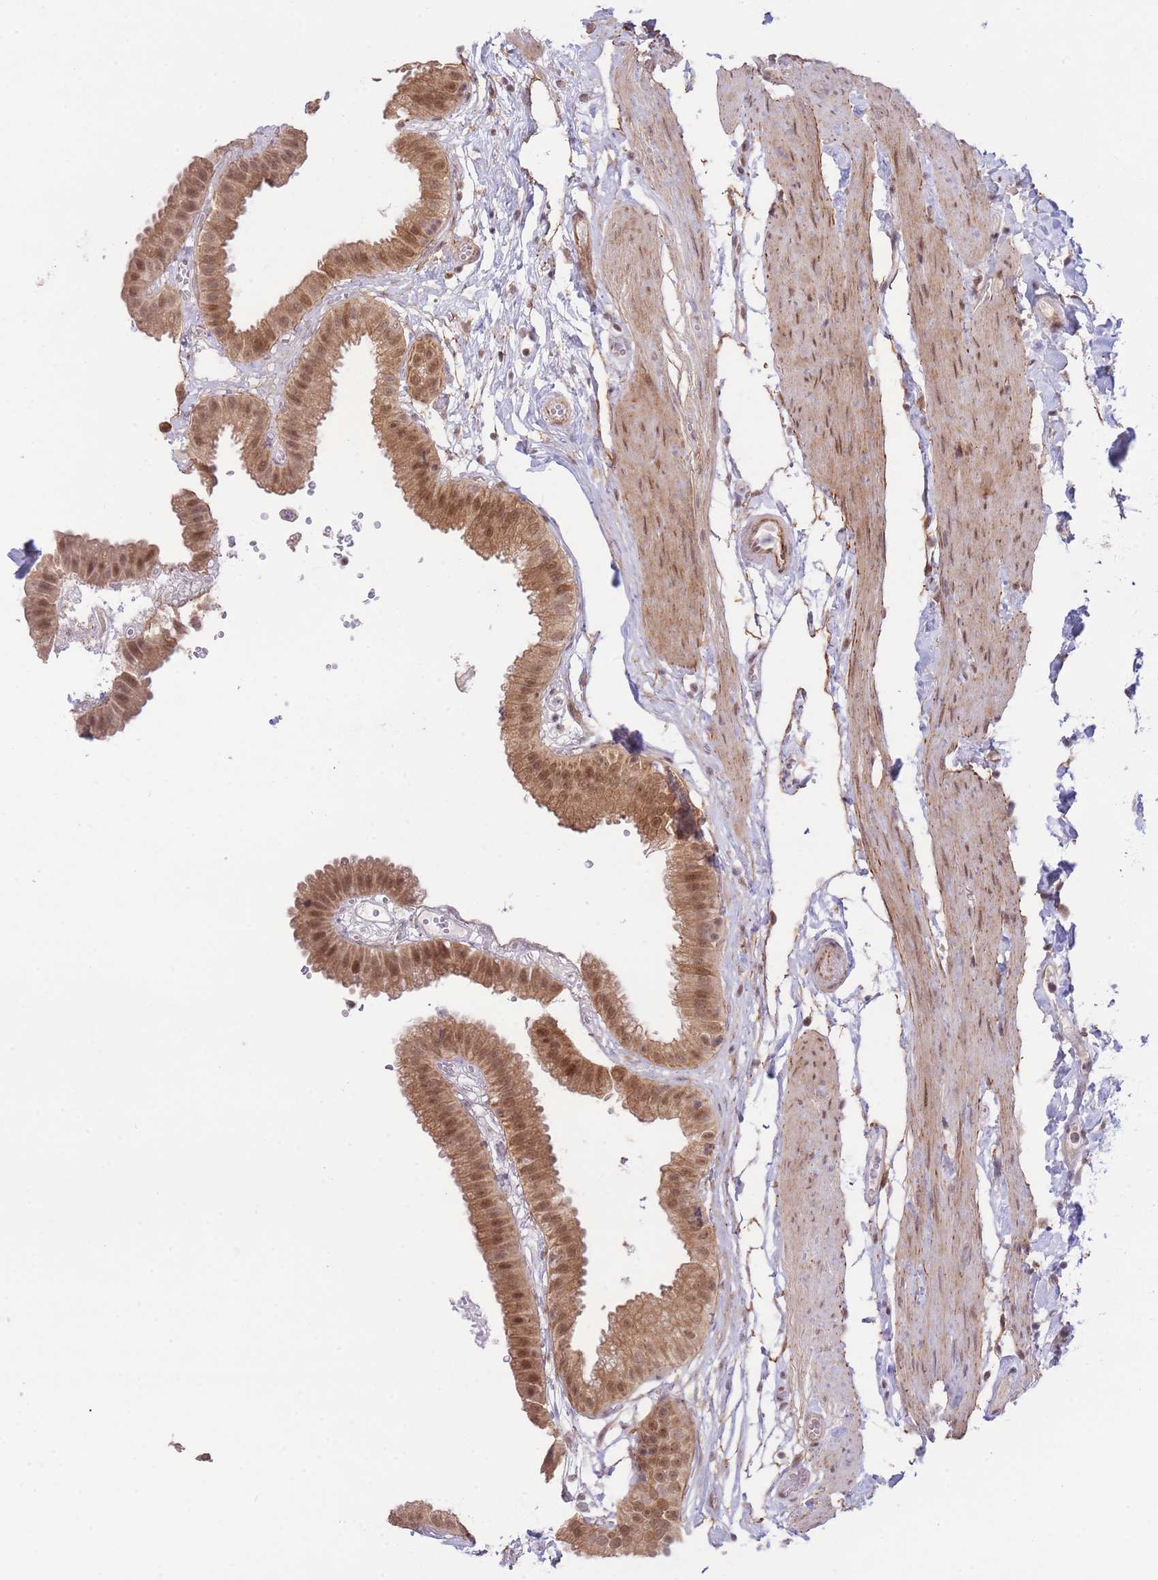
{"staining": {"intensity": "moderate", "quantity": ">75%", "location": "cytoplasmic/membranous,nuclear"}, "tissue": "gallbladder", "cell_type": "Glandular cells", "image_type": "normal", "snomed": [{"axis": "morphology", "description": "Normal tissue, NOS"}, {"axis": "topography", "description": "Gallbladder"}], "caption": "Human gallbladder stained with a brown dye demonstrates moderate cytoplasmic/membranous,nuclear positive expression in about >75% of glandular cells.", "gene": "CARD8", "patient": {"sex": "female", "age": 61}}